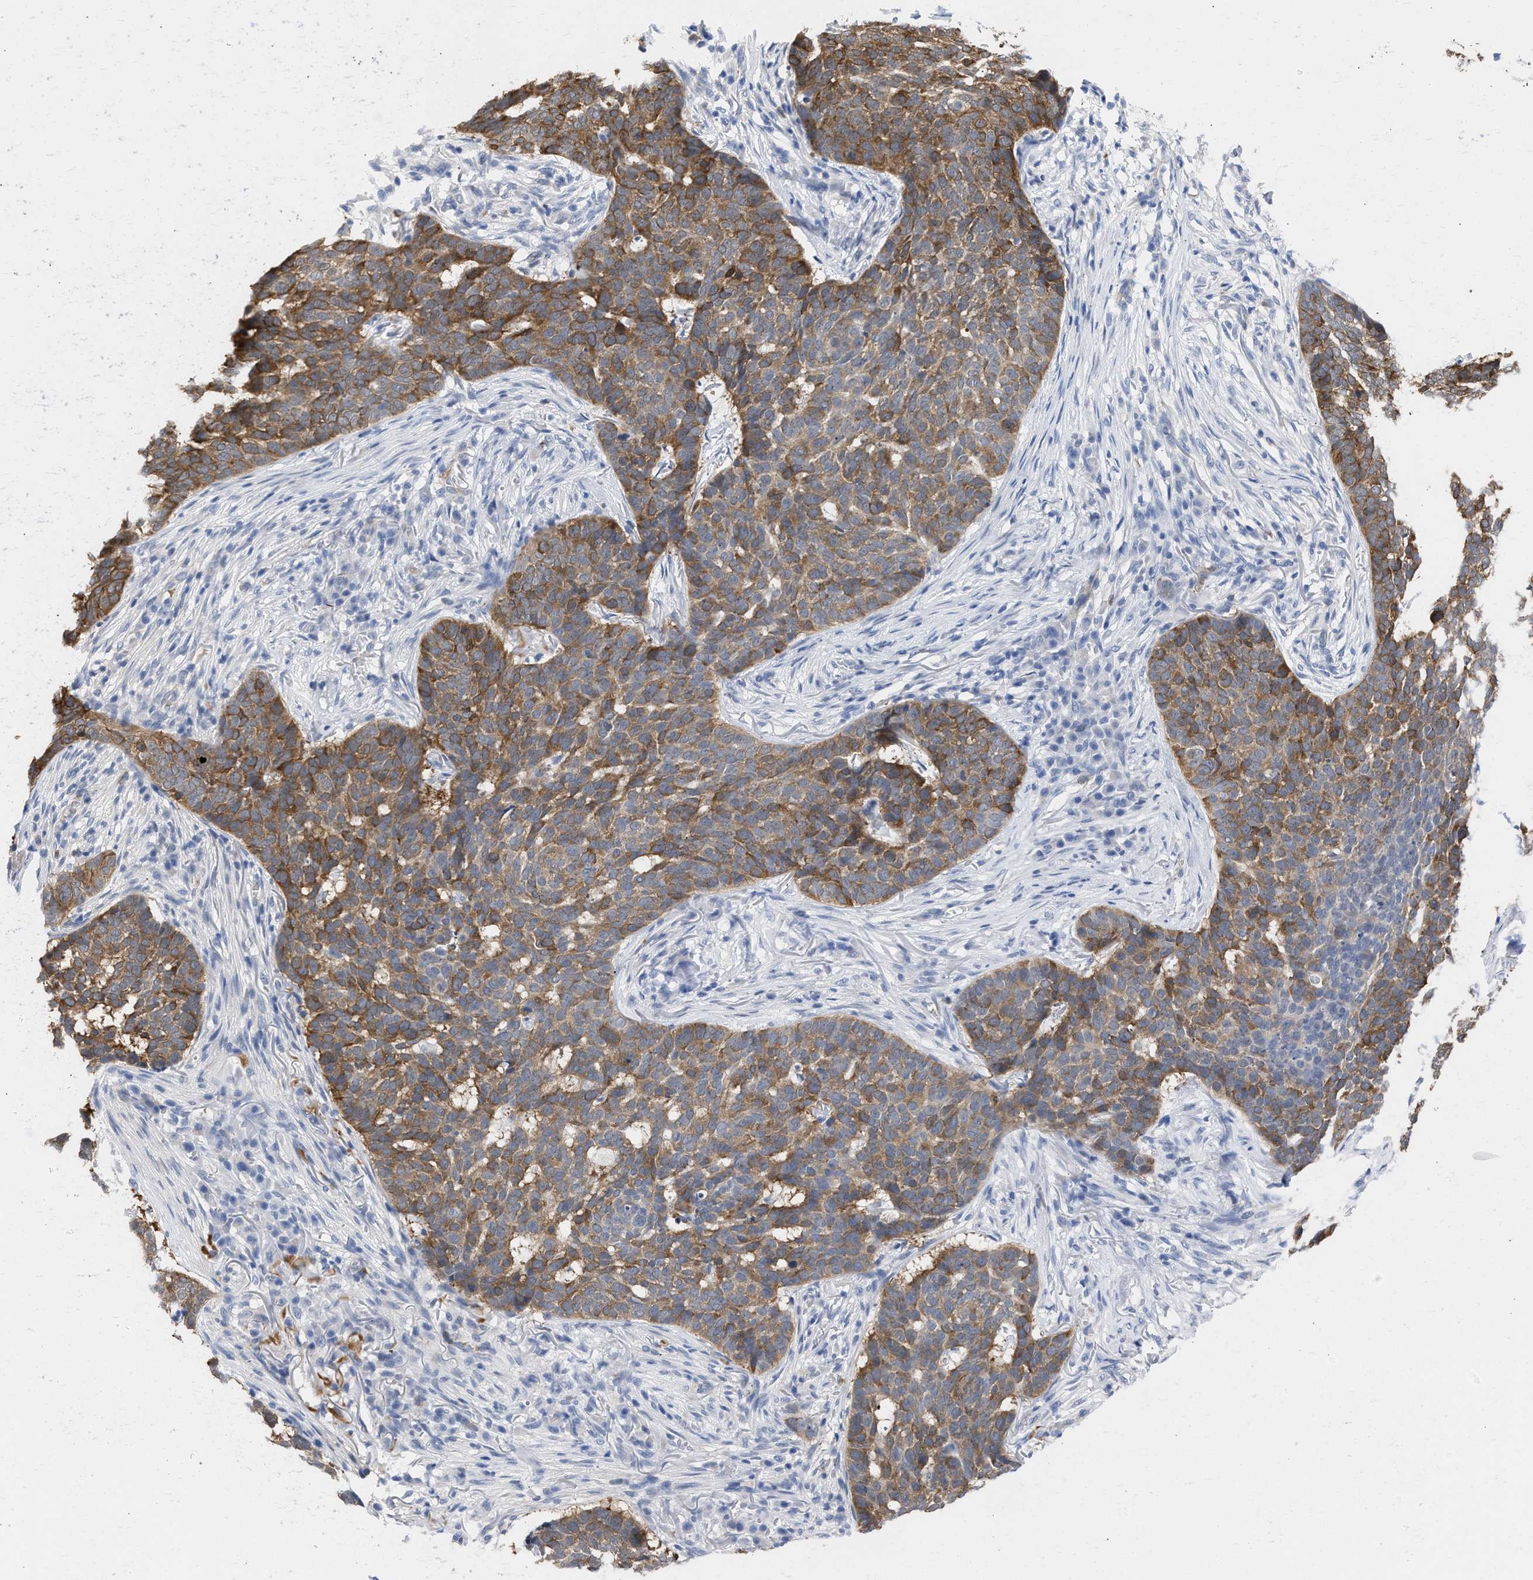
{"staining": {"intensity": "moderate", "quantity": ">75%", "location": "cytoplasmic/membranous"}, "tissue": "skin cancer", "cell_type": "Tumor cells", "image_type": "cancer", "snomed": [{"axis": "morphology", "description": "Basal cell carcinoma"}, {"axis": "topography", "description": "Skin"}], "caption": "Moderate cytoplasmic/membranous positivity for a protein is appreciated in about >75% of tumor cells of skin cancer (basal cell carcinoma) using immunohistochemistry.", "gene": "THRA", "patient": {"sex": "male", "age": 85}}